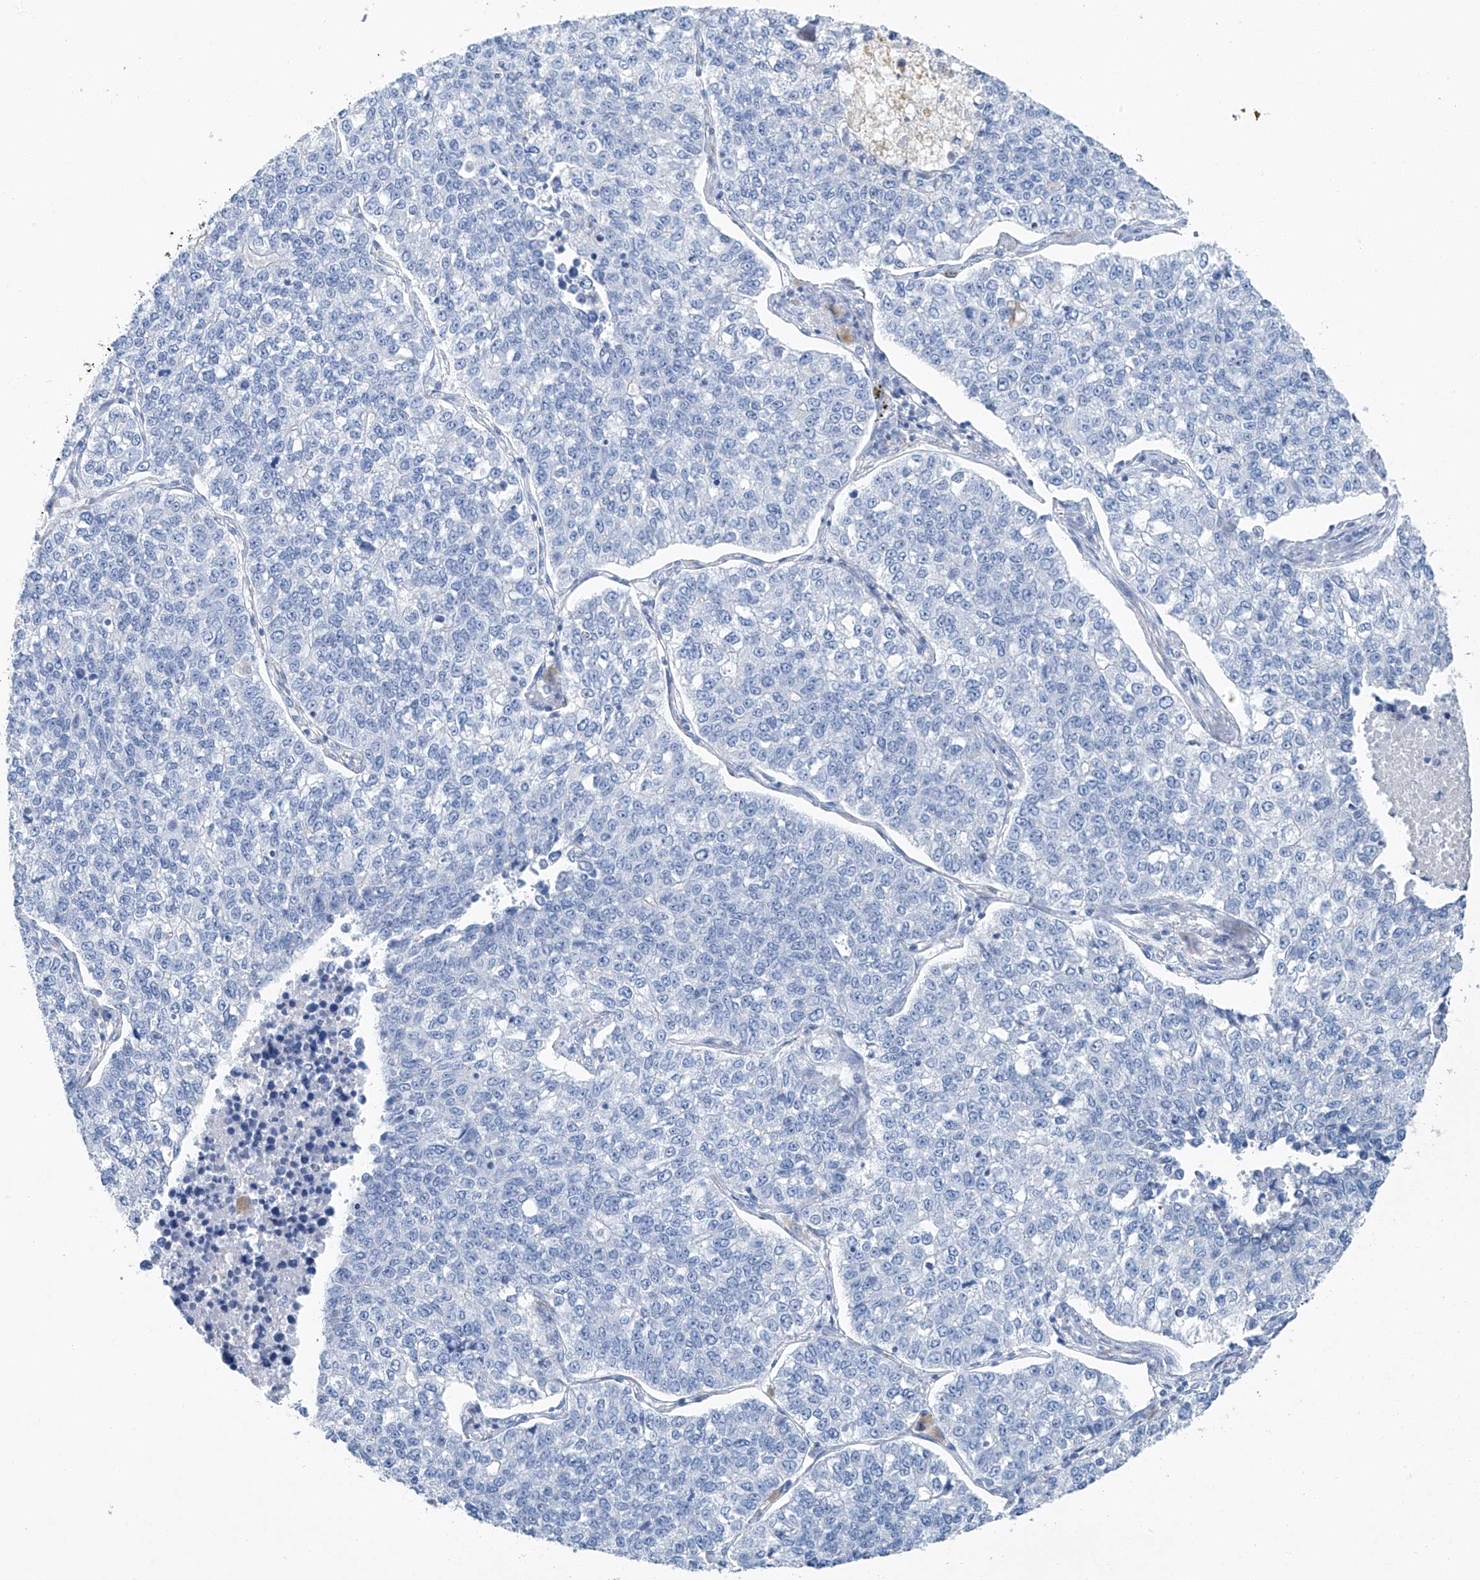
{"staining": {"intensity": "negative", "quantity": "none", "location": "none"}, "tissue": "lung cancer", "cell_type": "Tumor cells", "image_type": "cancer", "snomed": [{"axis": "morphology", "description": "Adenocarcinoma, NOS"}, {"axis": "topography", "description": "Lung"}], "caption": "The image reveals no staining of tumor cells in lung cancer.", "gene": "C1orf87", "patient": {"sex": "male", "age": 49}}